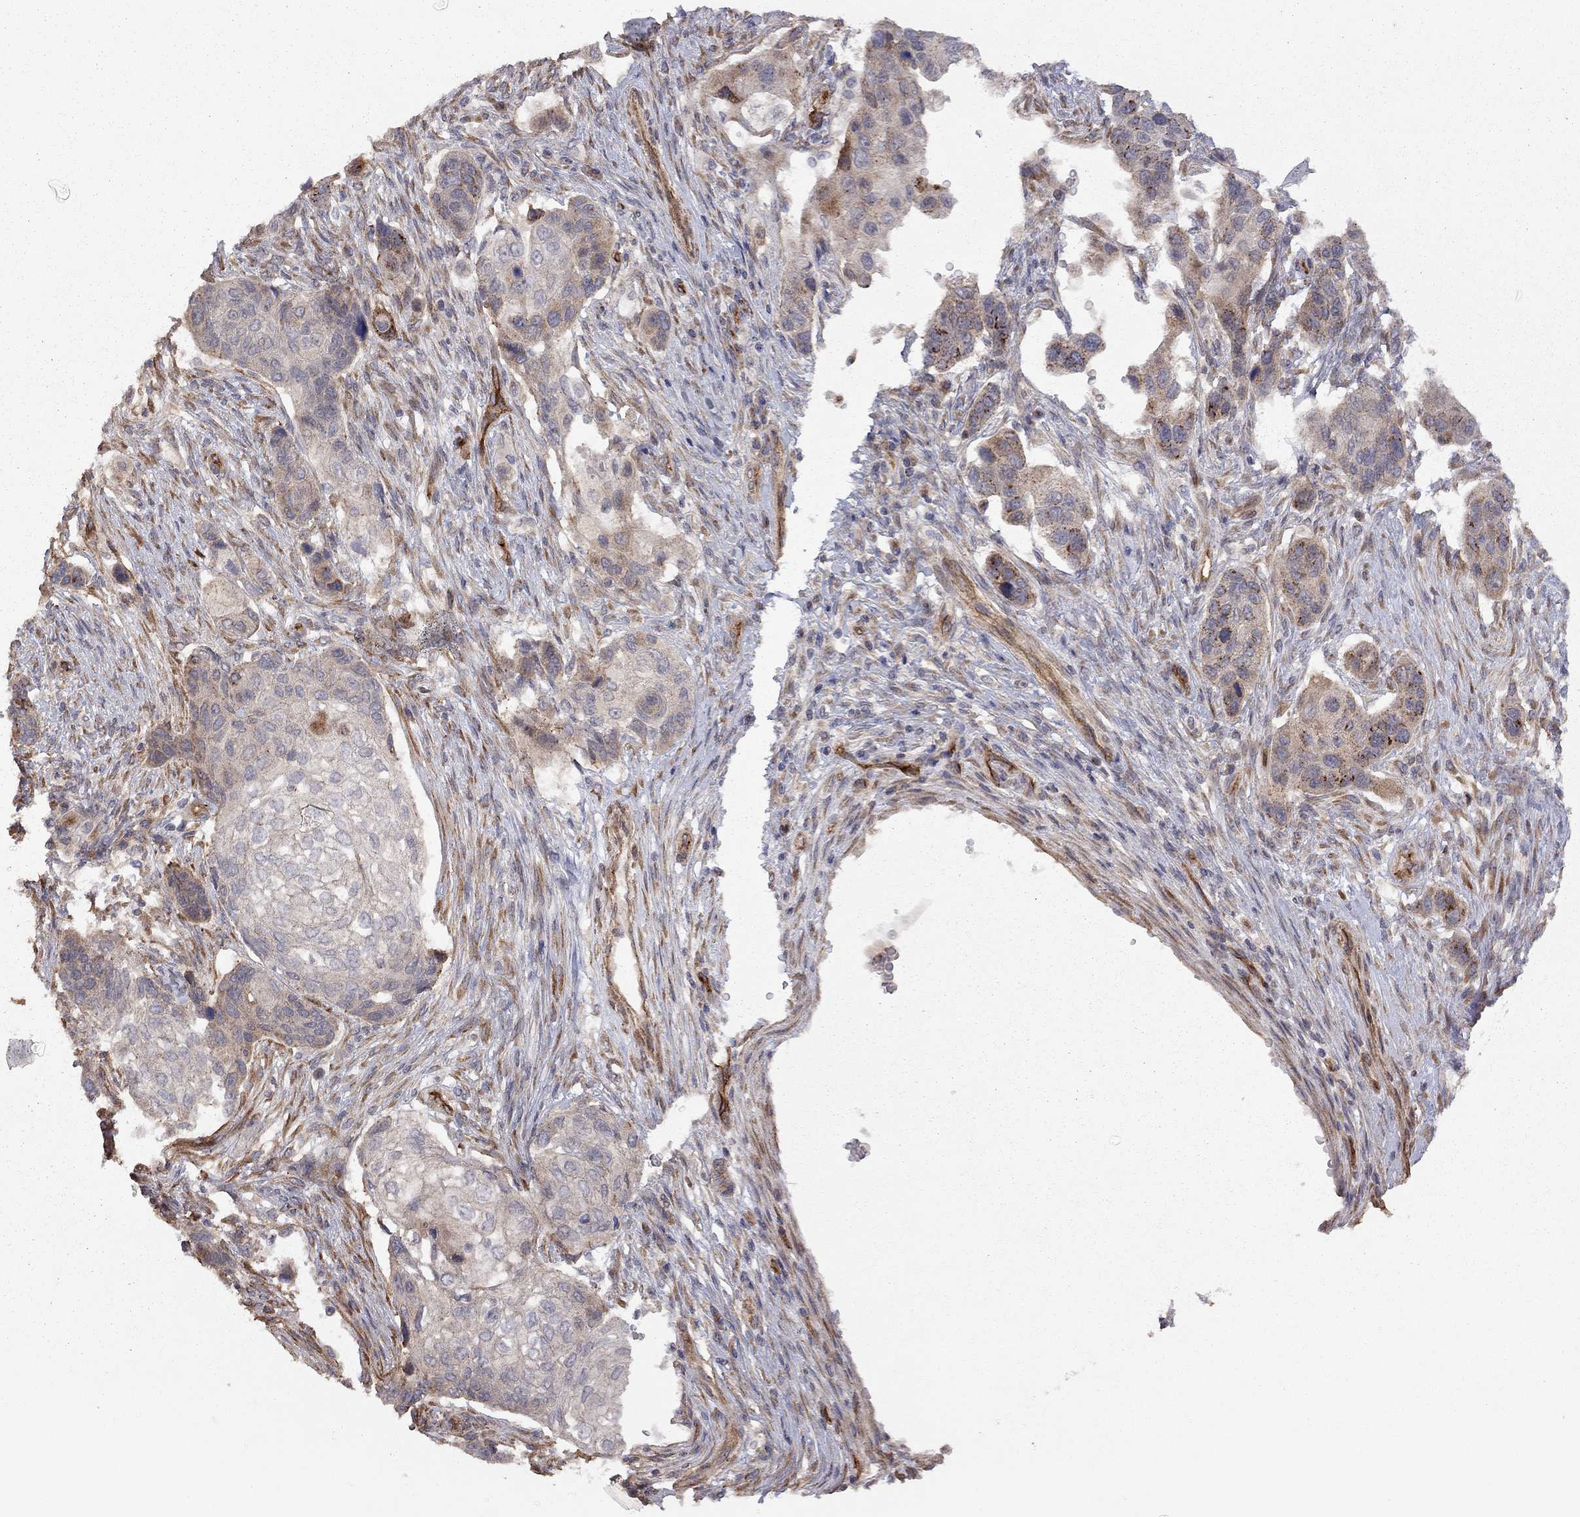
{"staining": {"intensity": "moderate", "quantity": "25%-75%", "location": "cytoplasmic/membranous"}, "tissue": "lung cancer", "cell_type": "Tumor cells", "image_type": "cancer", "snomed": [{"axis": "morphology", "description": "Normal tissue, NOS"}, {"axis": "morphology", "description": "Squamous cell carcinoma, NOS"}, {"axis": "topography", "description": "Bronchus"}, {"axis": "topography", "description": "Lung"}], "caption": "Lung cancer (squamous cell carcinoma) tissue displays moderate cytoplasmic/membranous positivity in about 25%-75% of tumor cells", "gene": "EXOC3L2", "patient": {"sex": "male", "age": 69}}